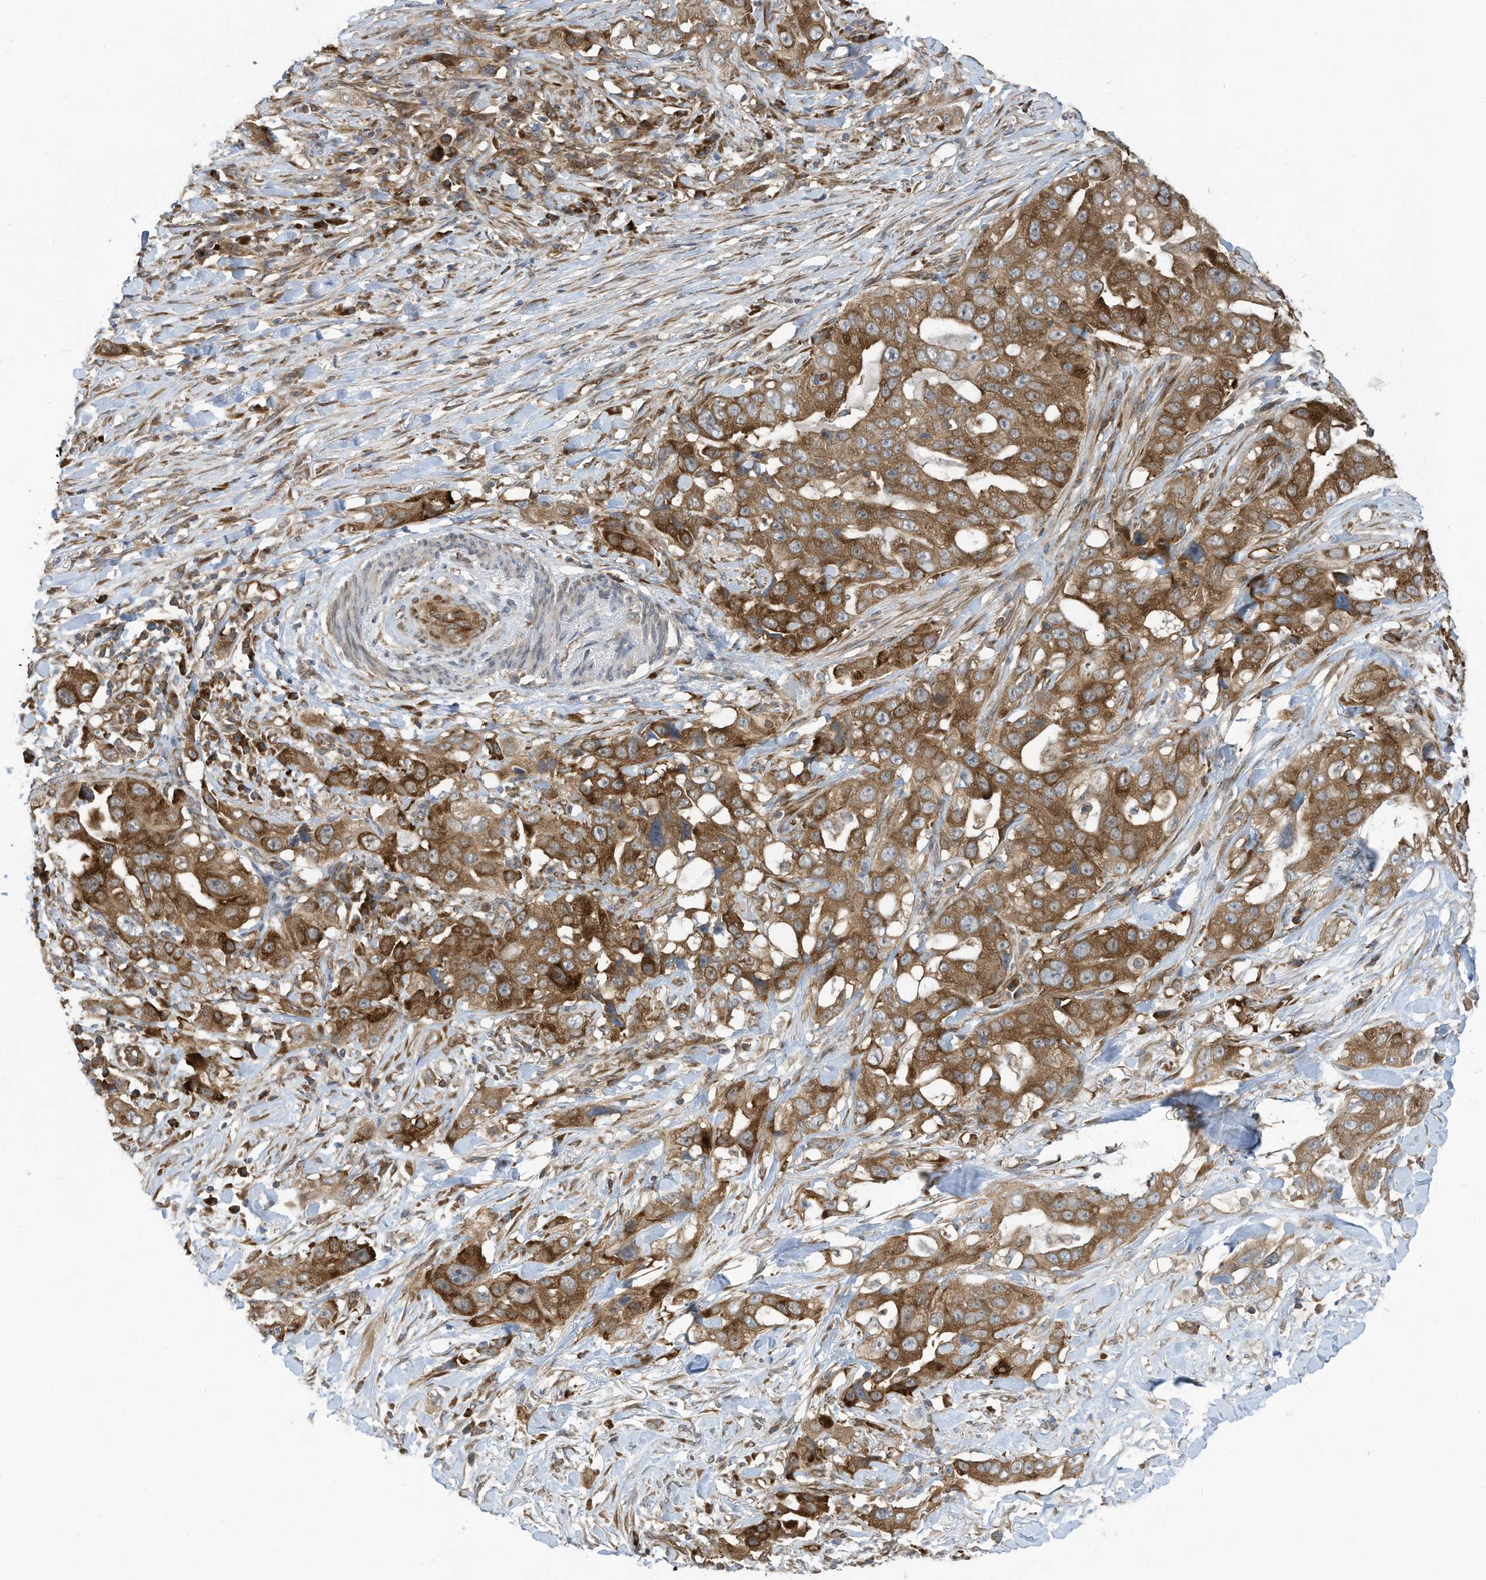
{"staining": {"intensity": "moderate", "quantity": ">75%", "location": "cytoplasmic/membranous"}, "tissue": "lung cancer", "cell_type": "Tumor cells", "image_type": "cancer", "snomed": [{"axis": "morphology", "description": "Adenocarcinoma, NOS"}, {"axis": "topography", "description": "Lung"}], "caption": "This micrograph exhibits IHC staining of lung adenocarcinoma, with medium moderate cytoplasmic/membranous expression in approximately >75% of tumor cells.", "gene": "USE1", "patient": {"sex": "female", "age": 51}}